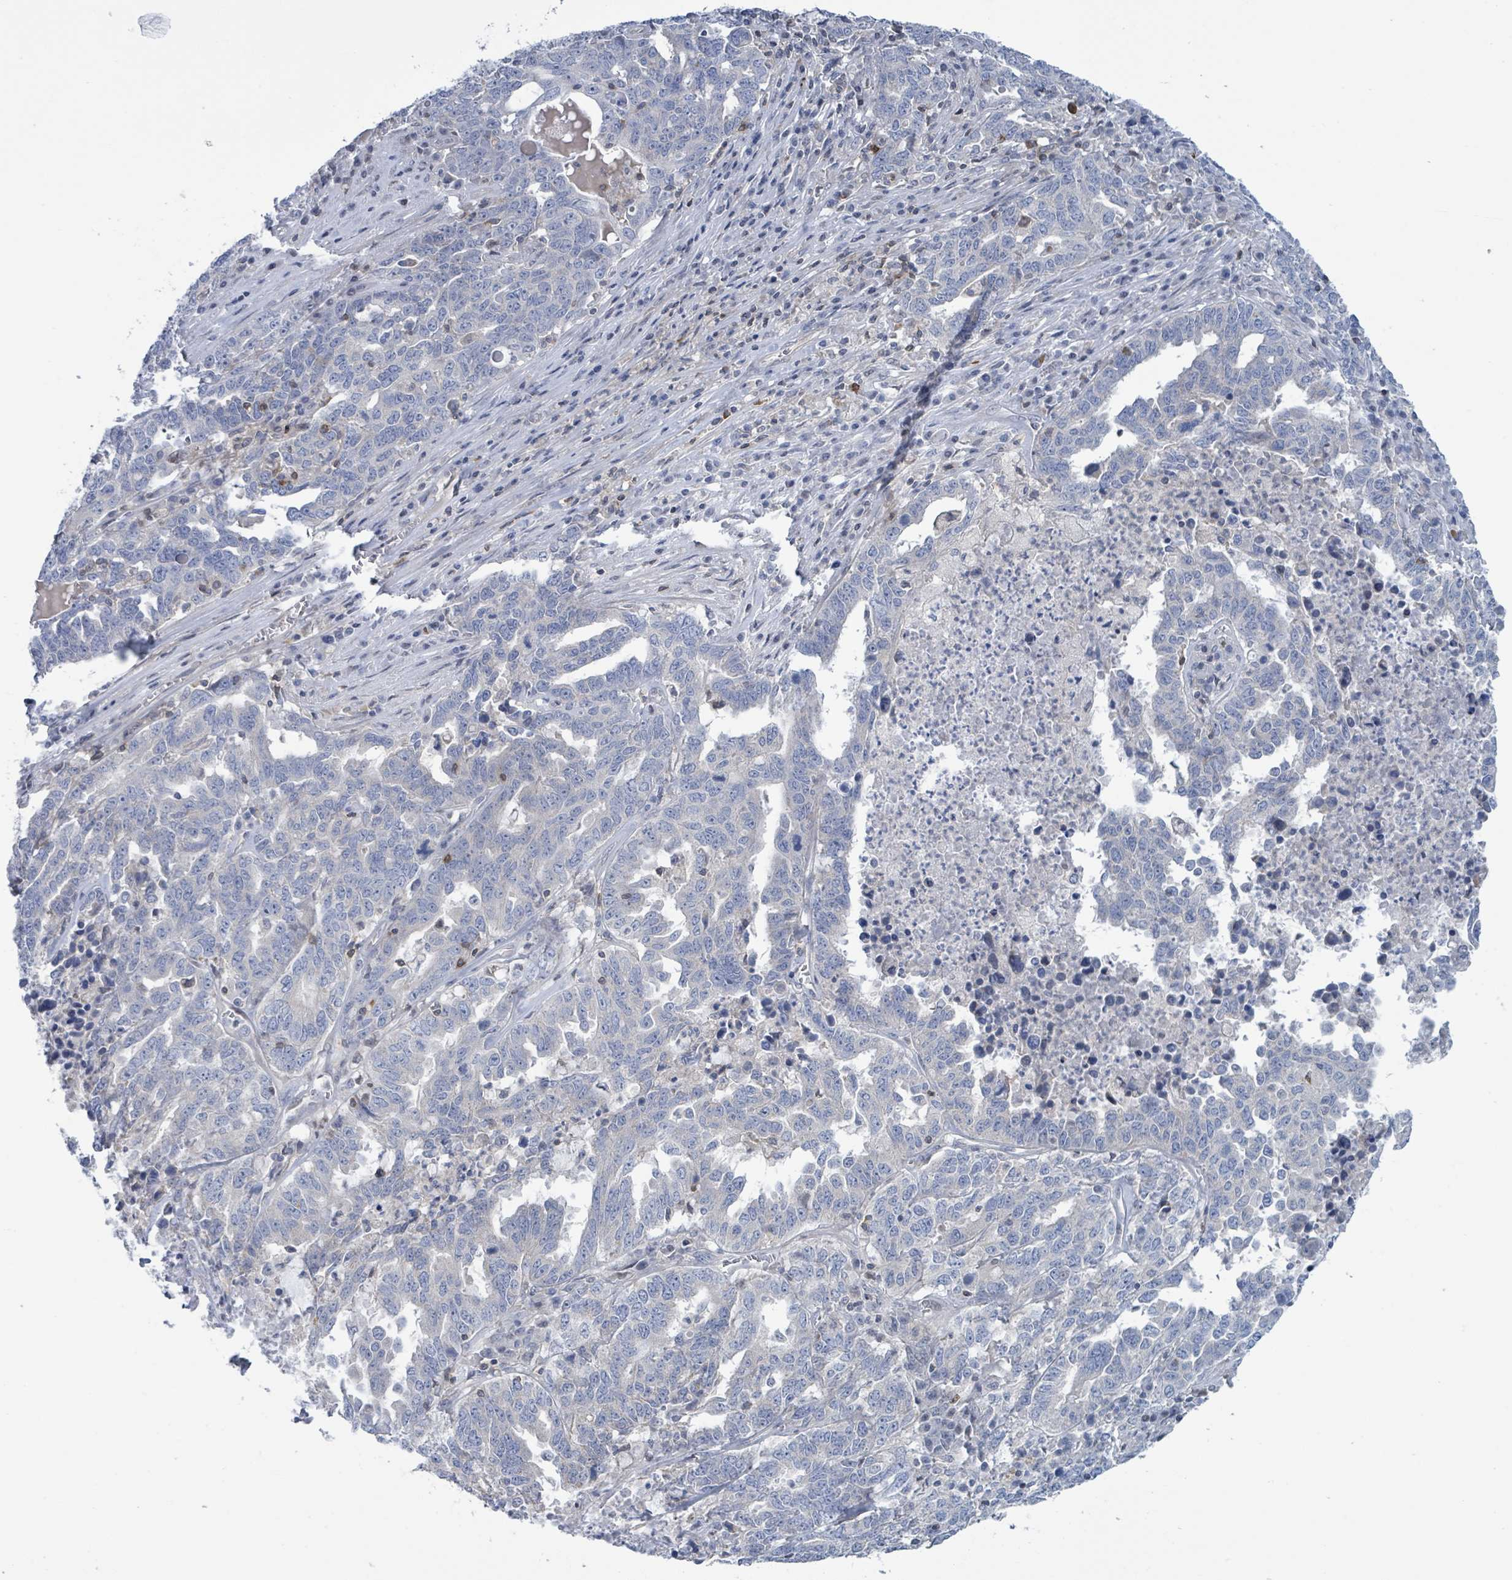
{"staining": {"intensity": "negative", "quantity": "none", "location": "none"}, "tissue": "ovarian cancer", "cell_type": "Tumor cells", "image_type": "cancer", "snomed": [{"axis": "morphology", "description": "Carcinoma, endometroid"}, {"axis": "topography", "description": "Ovary"}], "caption": "The image displays no staining of tumor cells in ovarian endometroid carcinoma.", "gene": "DGKZ", "patient": {"sex": "female", "age": 62}}